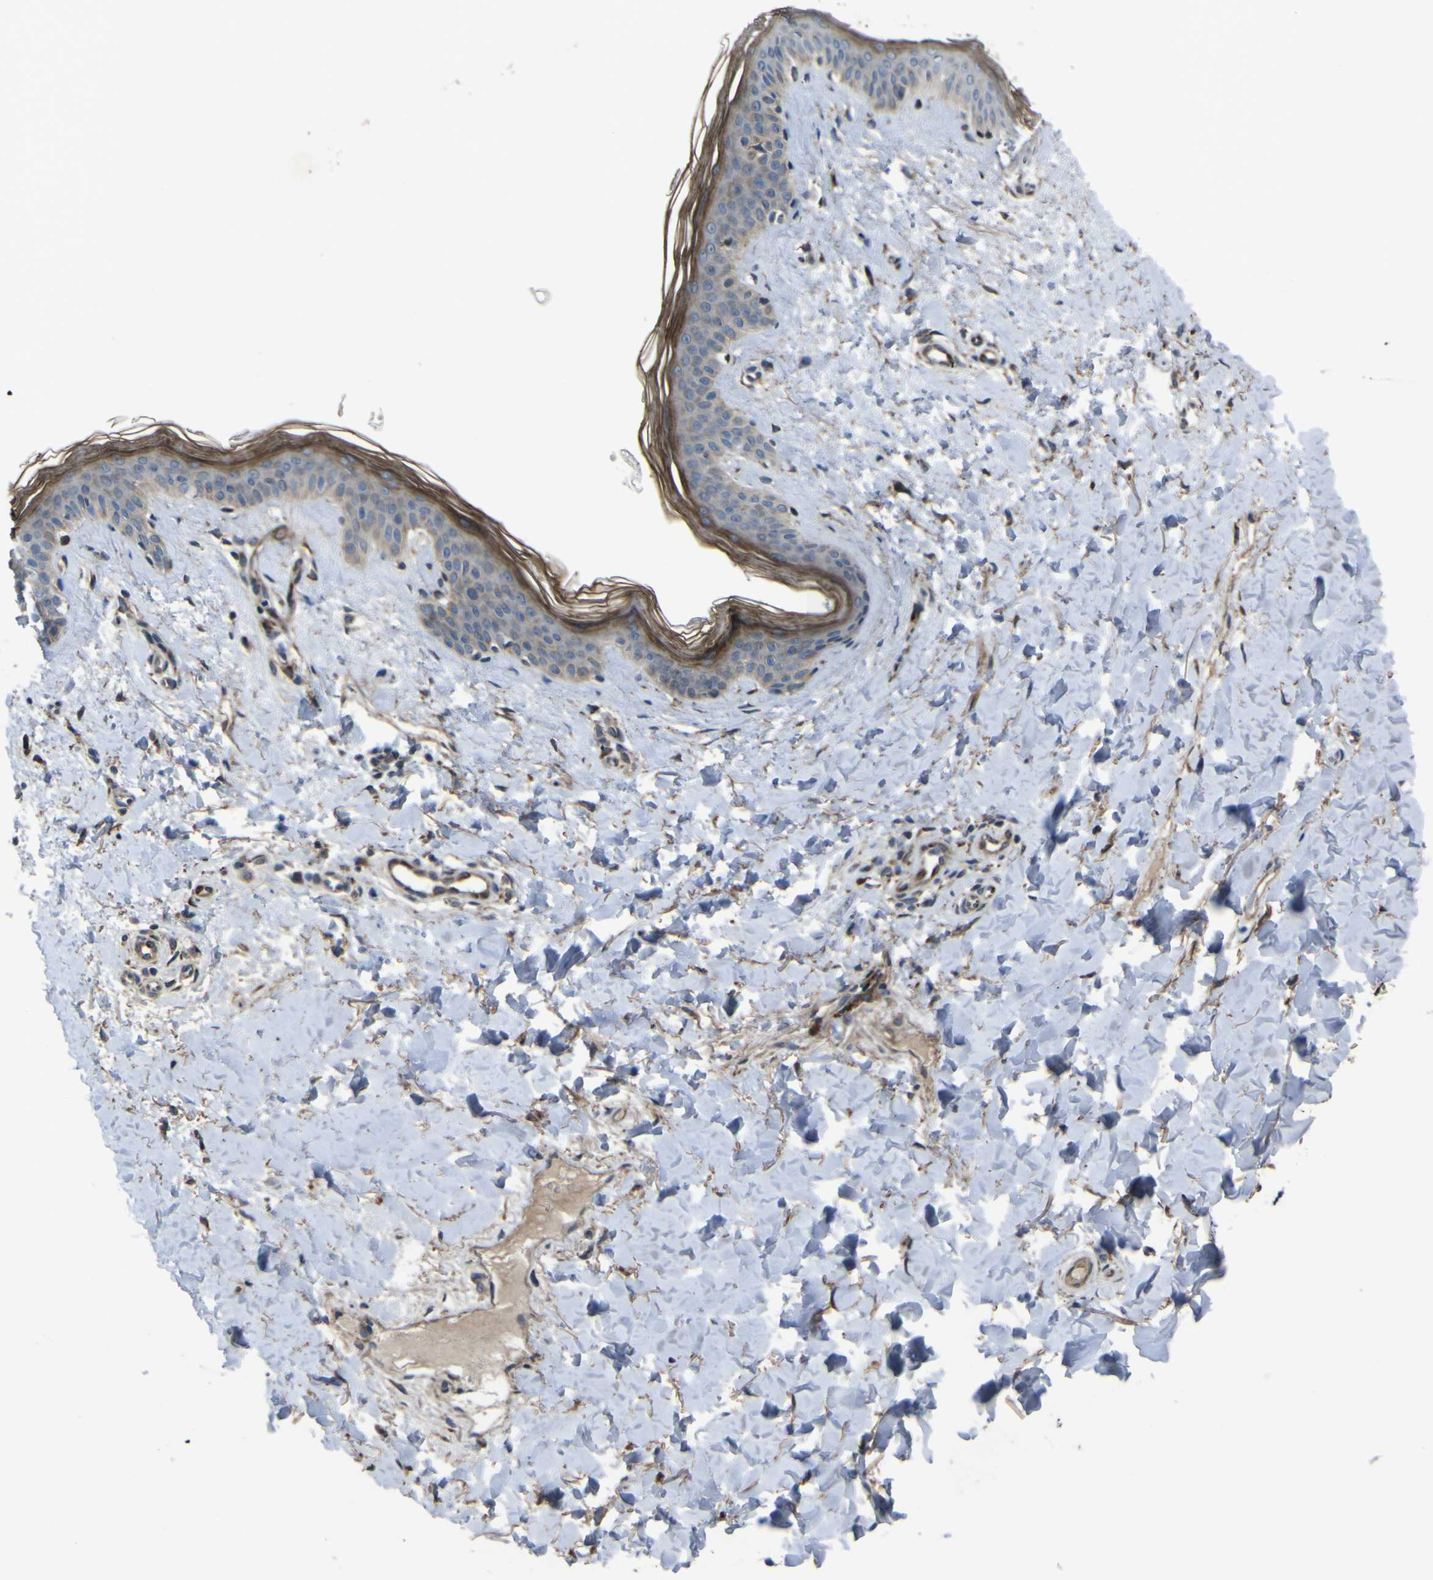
{"staining": {"intensity": "moderate", "quantity": "25%-75%", "location": "cytoplasmic/membranous"}, "tissue": "skin", "cell_type": "Fibroblasts", "image_type": "normal", "snomed": [{"axis": "morphology", "description": "Normal tissue, NOS"}, {"axis": "topography", "description": "Skin"}], "caption": "High-power microscopy captured an immunohistochemistry micrograph of normal skin, revealing moderate cytoplasmic/membranous positivity in approximately 25%-75% of fibroblasts. The staining is performed using DAB brown chromogen to label protein expression. The nuclei are counter-stained blue using hematoxylin.", "gene": "GPLD1", "patient": {"sex": "female", "age": 41}}